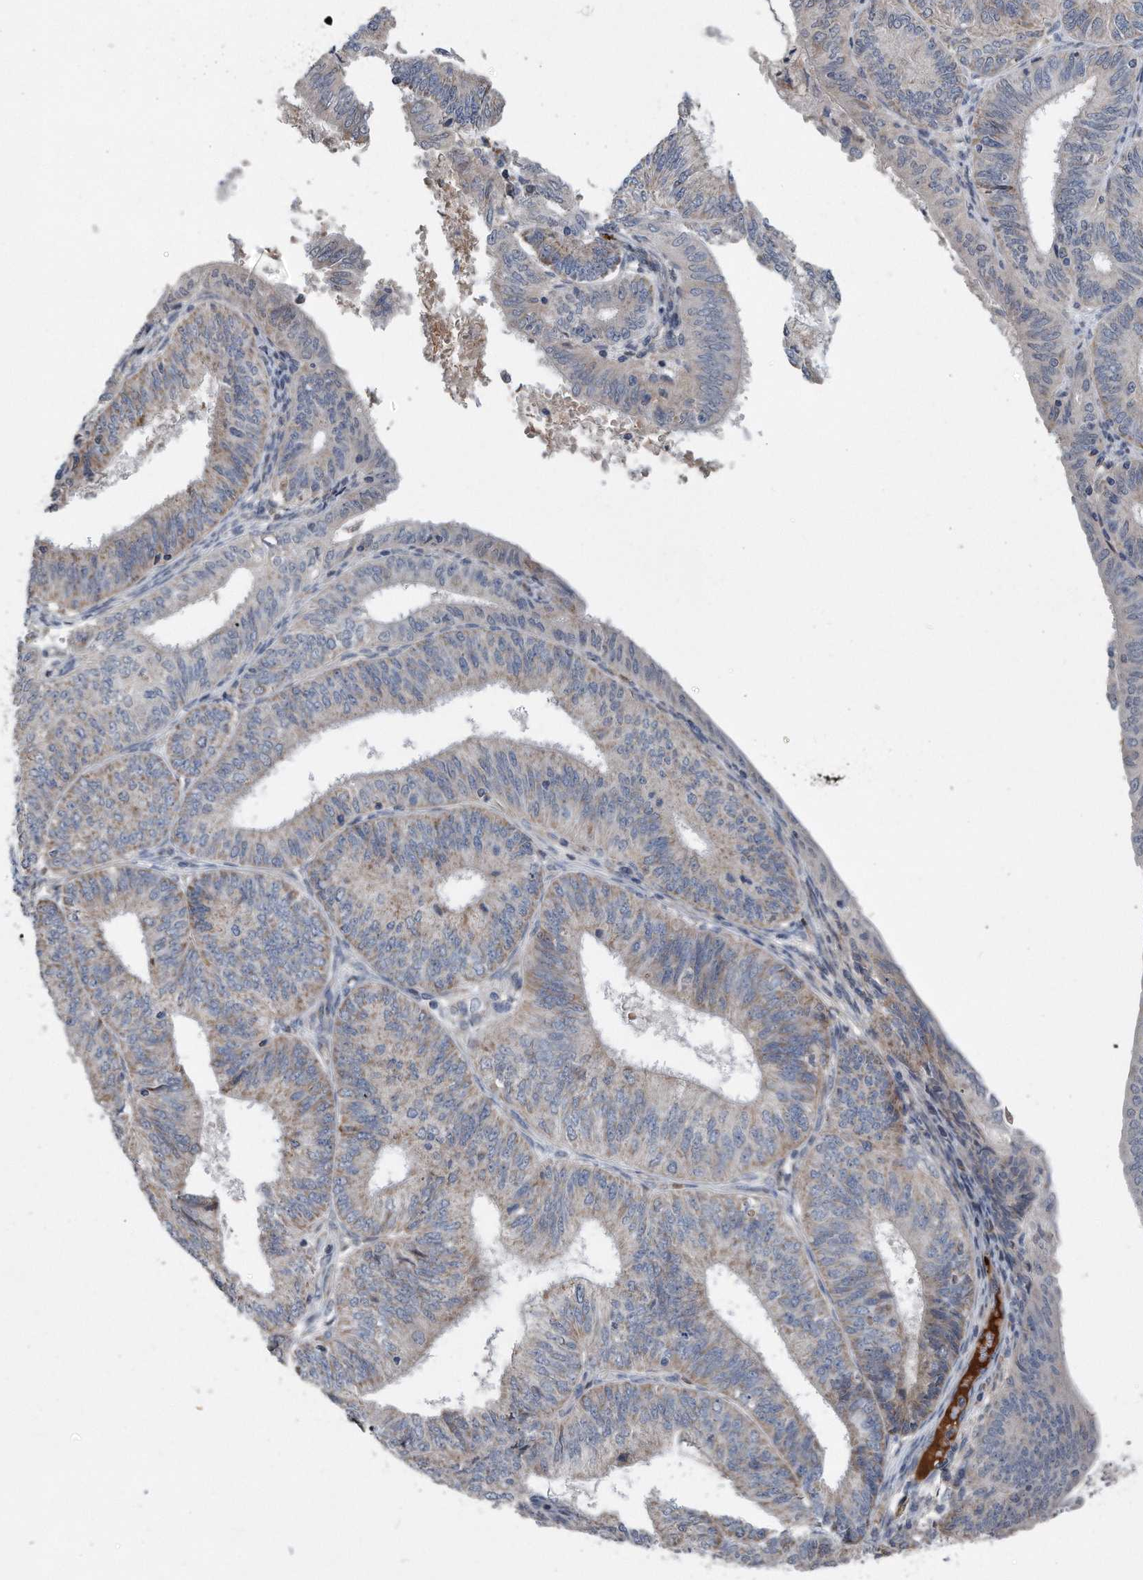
{"staining": {"intensity": "weak", "quantity": "25%-75%", "location": "cytoplasmic/membranous"}, "tissue": "endometrial cancer", "cell_type": "Tumor cells", "image_type": "cancer", "snomed": [{"axis": "morphology", "description": "Adenocarcinoma, NOS"}, {"axis": "topography", "description": "Endometrium"}], "caption": "High-magnification brightfield microscopy of adenocarcinoma (endometrial) stained with DAB (3,3'-diaminobenzidine) (brown) and counterstained with hematoxylin (blue). tumor cells exhibit weak cytoplasmic/membranous expression is identified in approximately25%-75% of cells. Nuclei are stained in blue.", "gene": "DST", "patient": {"sex": "female", "age": 51}}